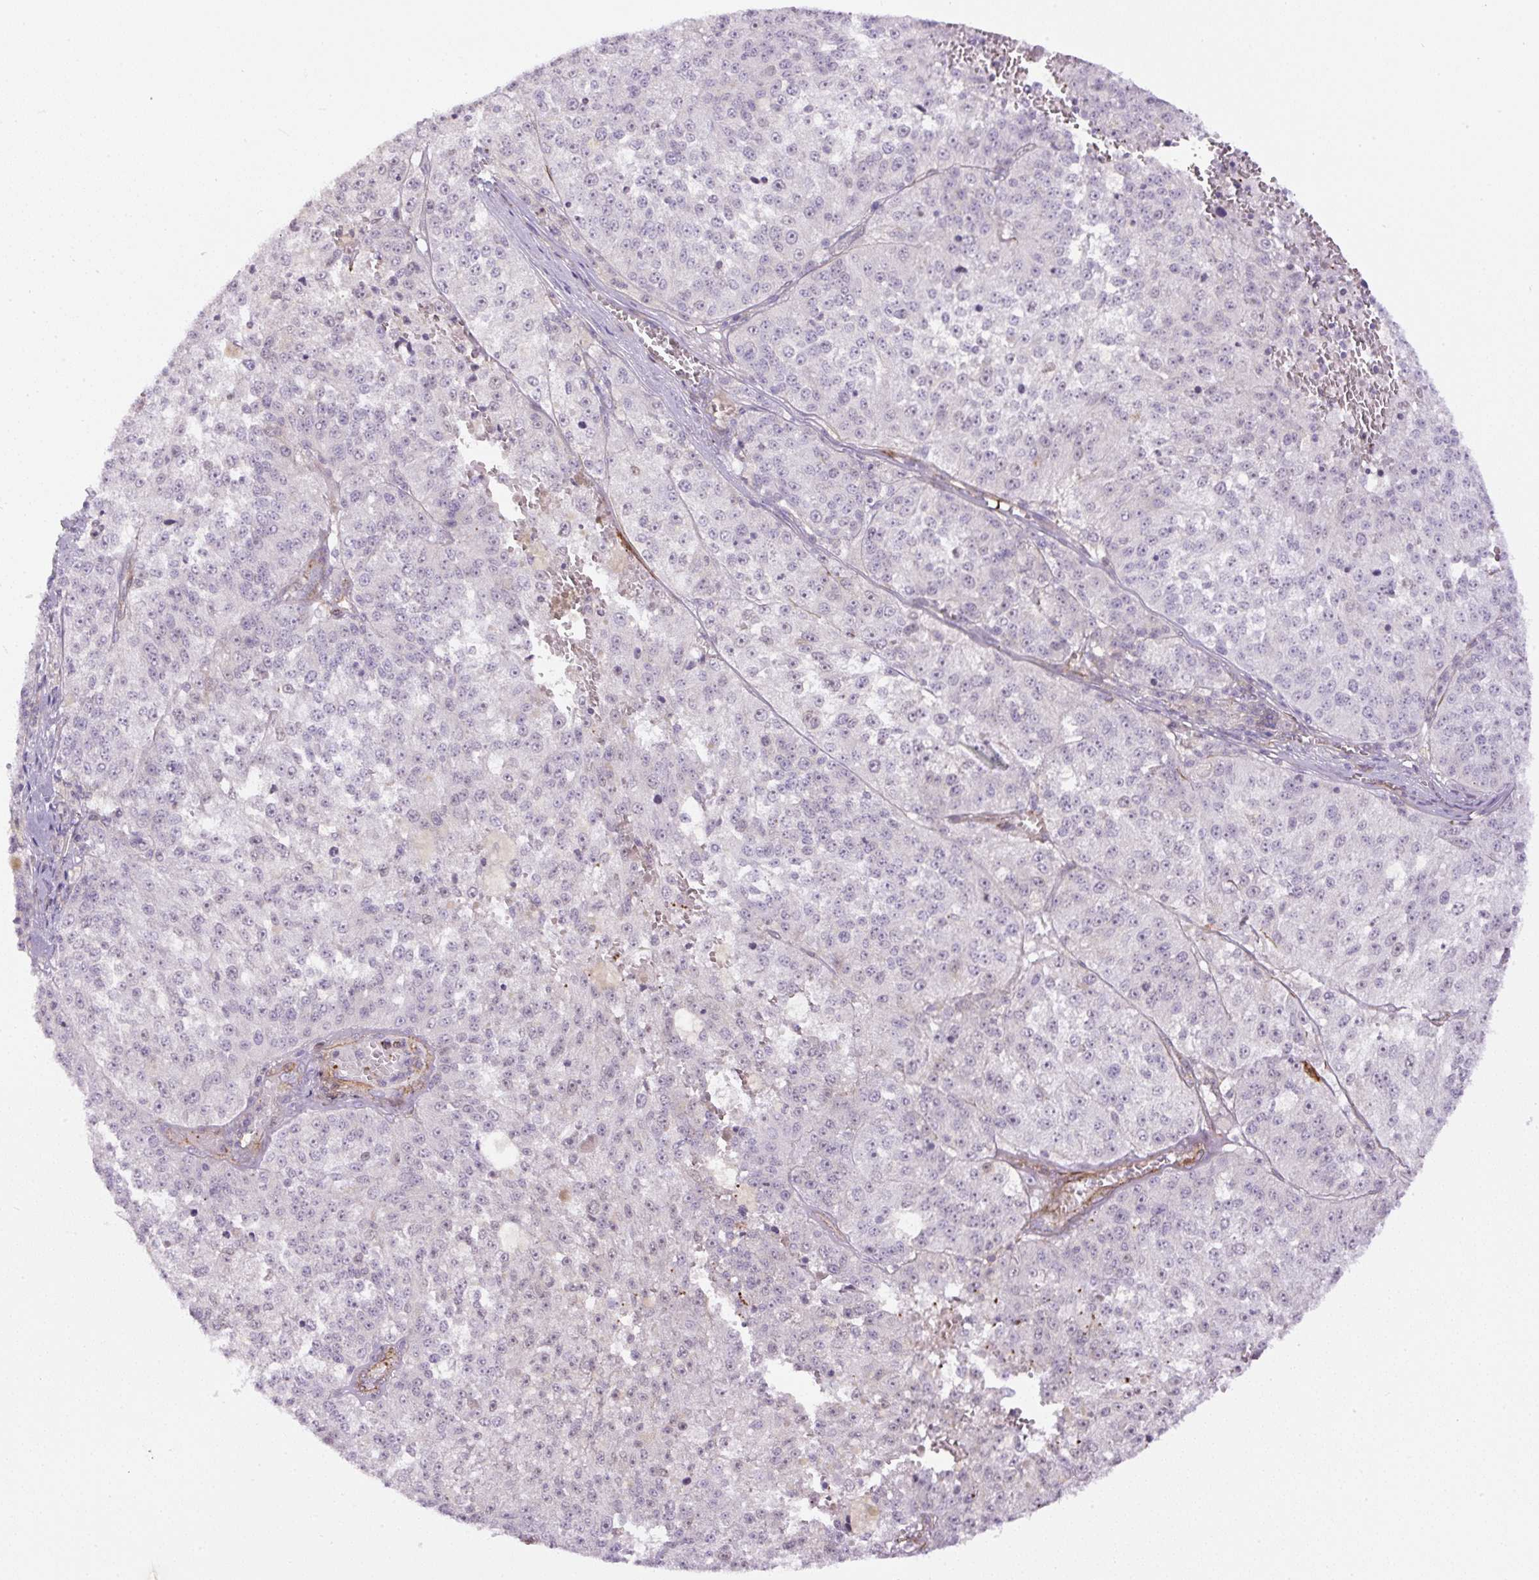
{"staining": {"intensity": "negative", "quantity": "none", "location": "none"}, "tissue": "melanoma", "cell_type": "Tumor cells", "image_type": "cancer", "snomed": [{"axis": "morphology", "description": "Malignant melanoma, NOS"}, {"axis": "topography", "description": "Skin"}], "caption": "High magnification brightfield microscopy of malignant melanoma stained with DAB (3,3'-diaminobenzidine) (brown) and counterstained with hematoxylin (blue): tumor cells show no significant staining. (Immunohistochemistry (ihc), brightfield microscopy, high magnification).", "gene": "B3GALT5", "patient": {"sex": "female", "age": 64}}